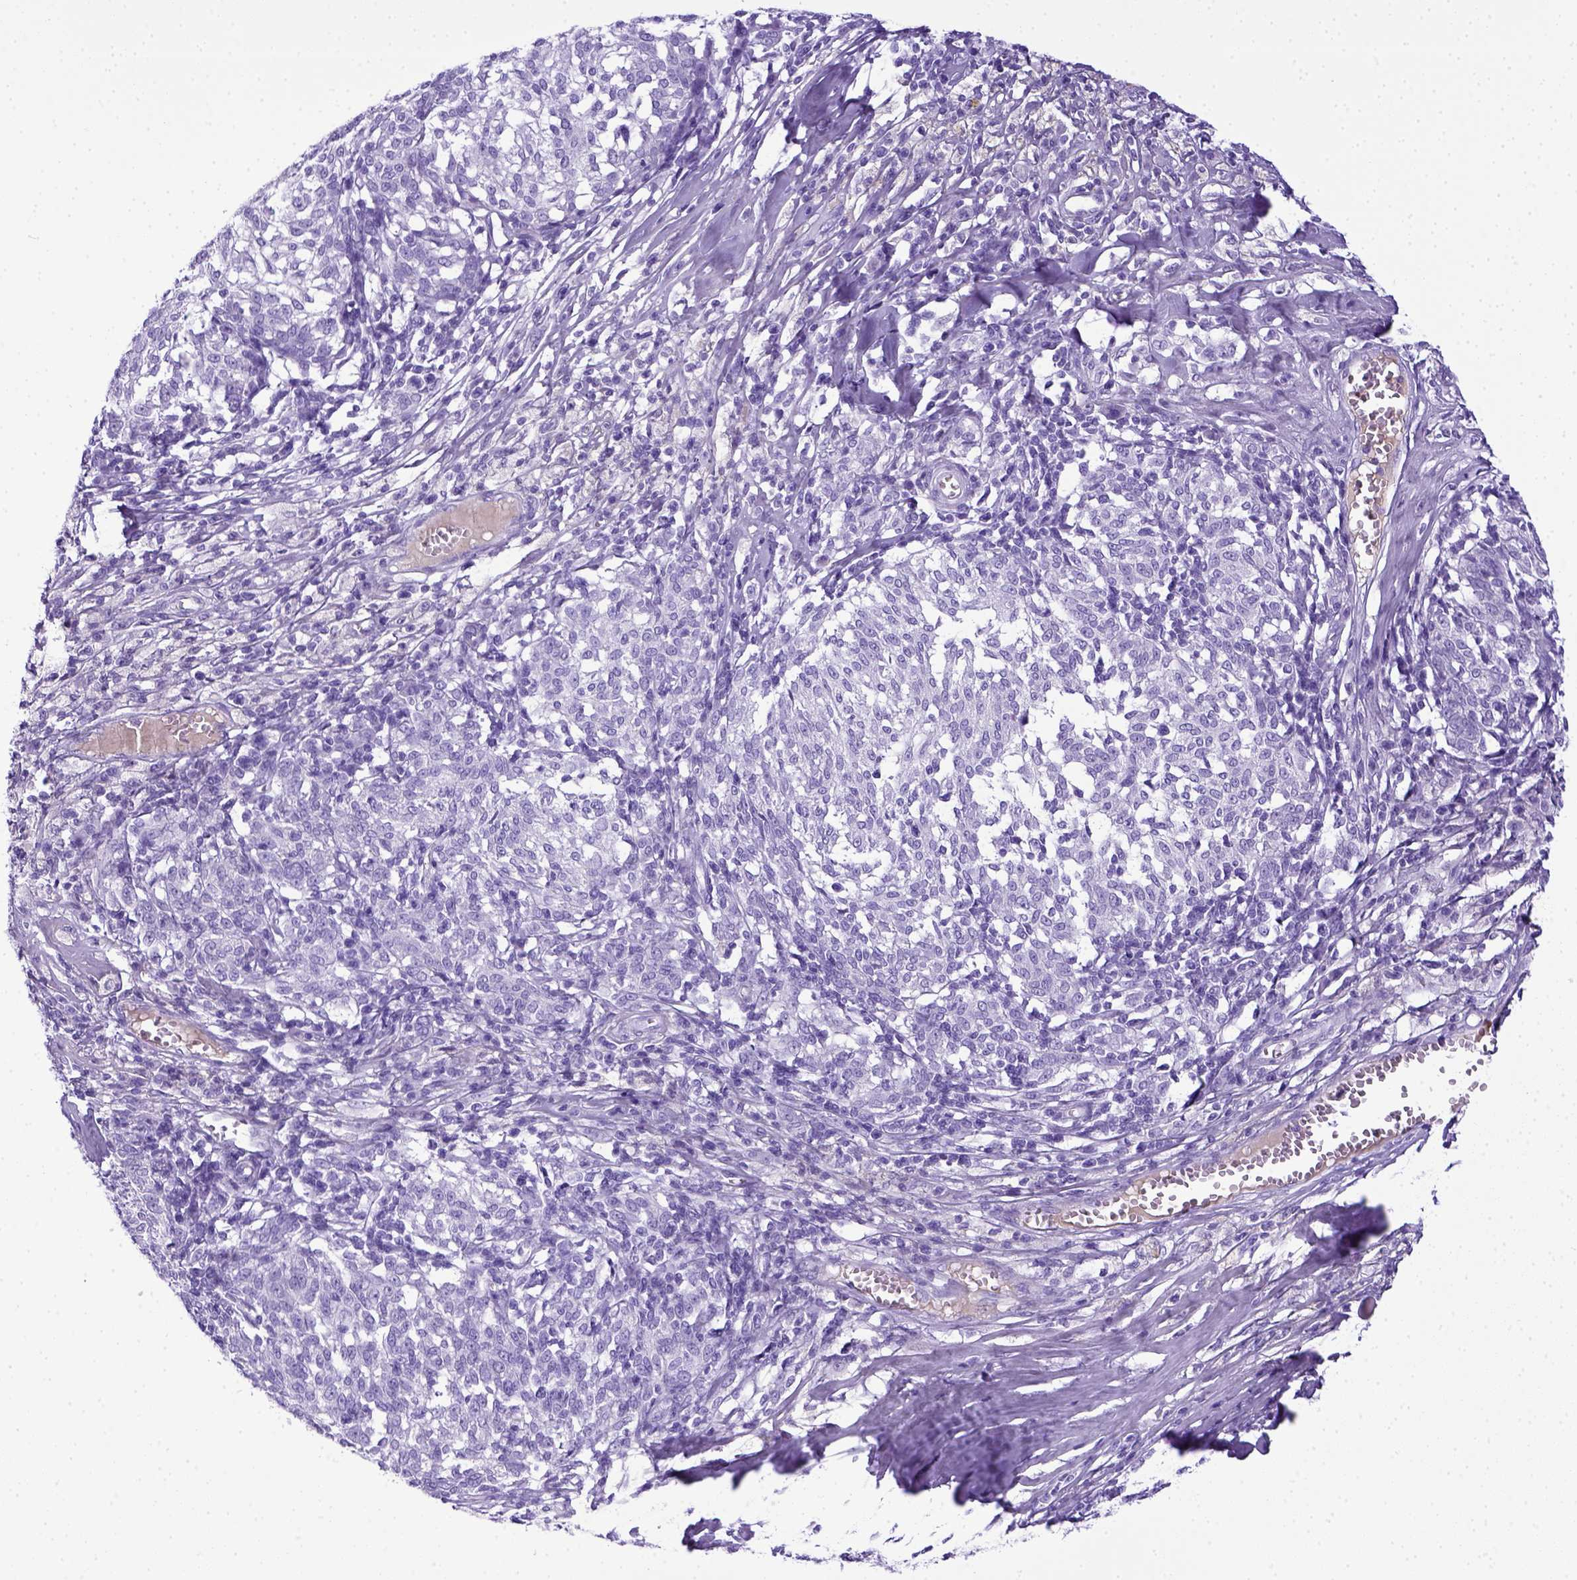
{"staining": {"intensity": "negative", "quantity": "none", "location": "none"}, "tissue": "melanoma", "cell_type": "Tumor cells", "image_type": "cancer", "snomed": [{"axis": "morphology", "description": "Malignant melanoma, NOS"}, {"axis": "topography", "description": "Skin"}], "caption": "DAB (3,3'-diaminobenzidine) immunohistochemical staining of human melanoma shows no significant staining in tumor cells.", "gene": "ITIH4", "patient": {"sex": "female", "age": 72}}